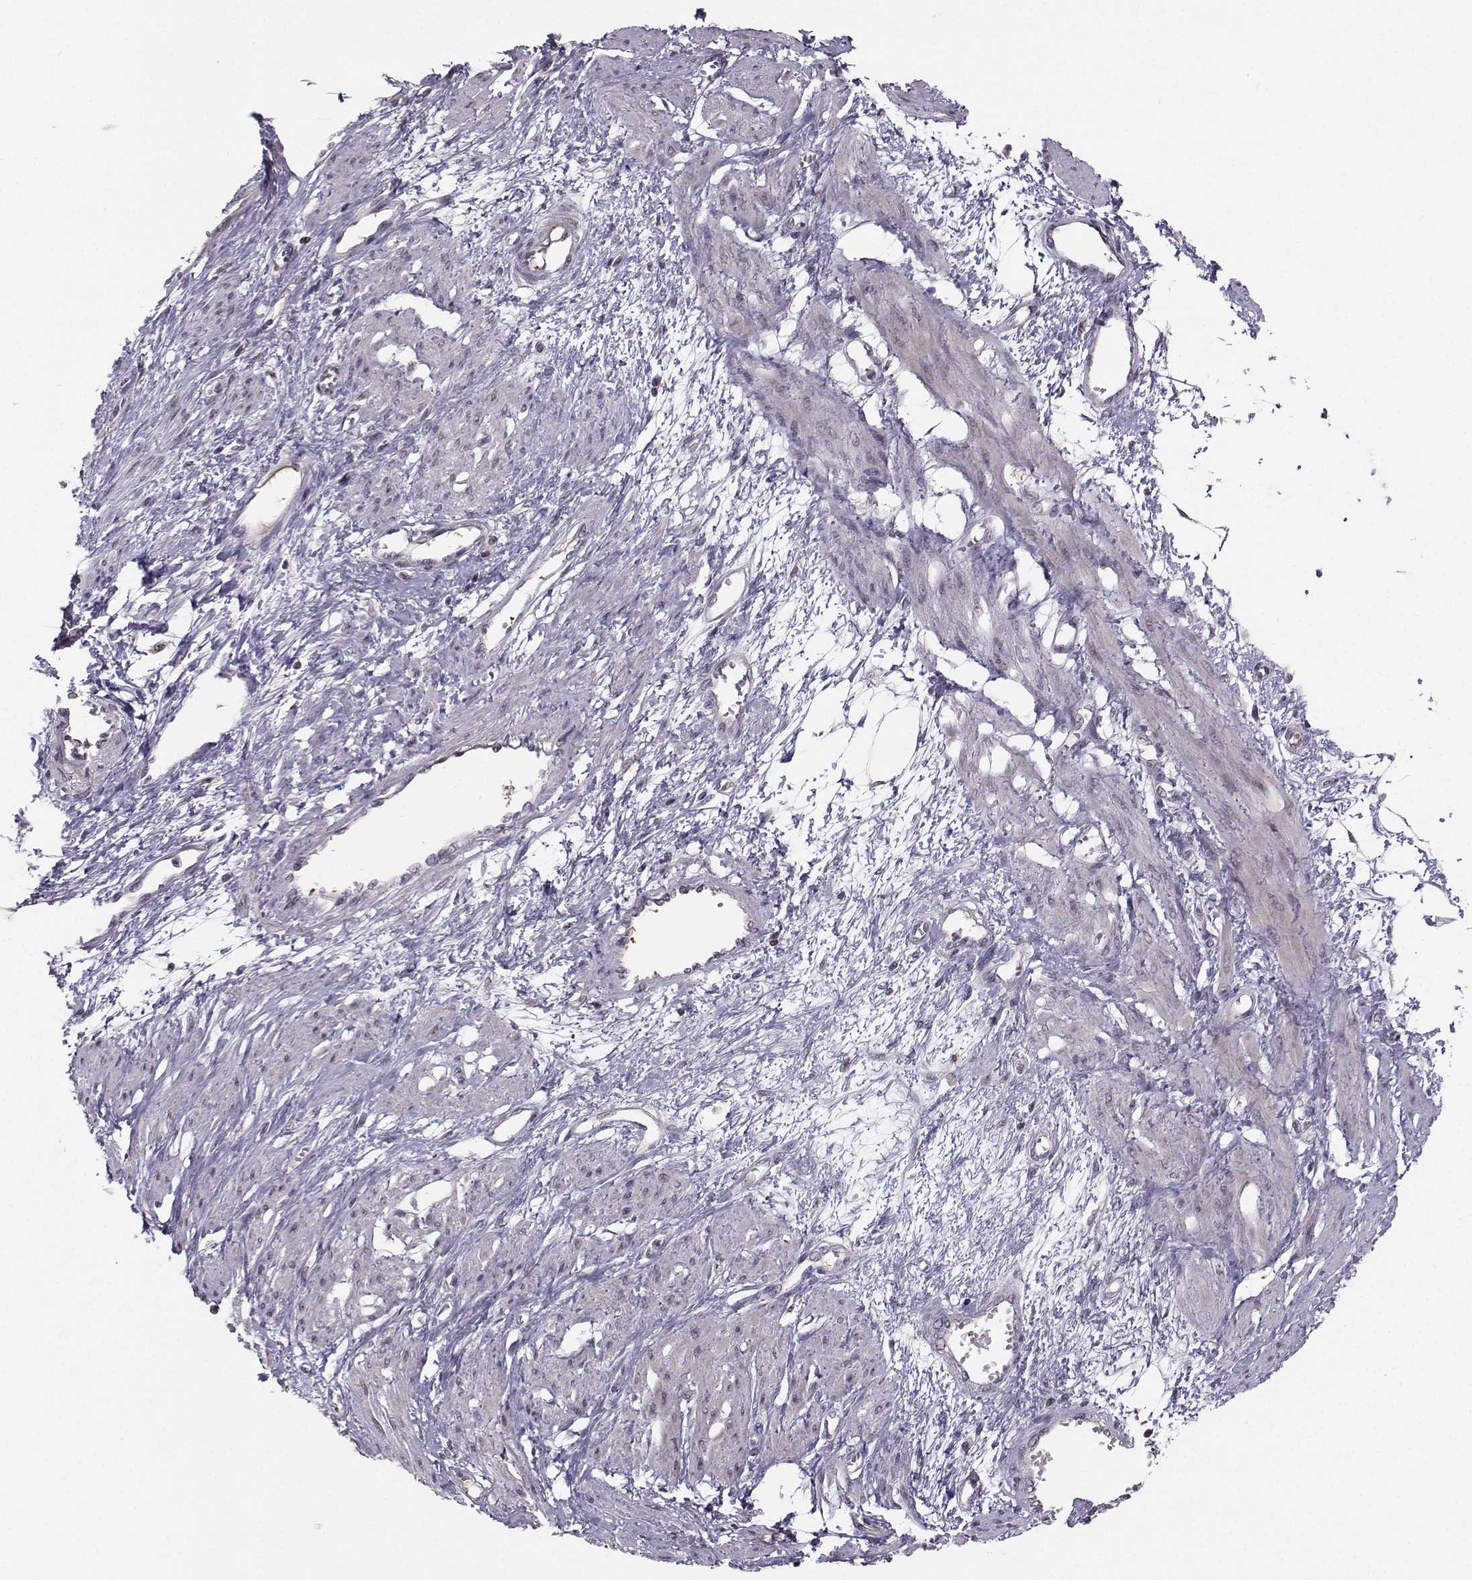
{"staining": {"intensity": "negative", "quantity": "none", "location": "none"}, "tissue": "smooth muscle", "cell_type": "Smooth muscle cells", "image_type": "normal", "snomed": [{"axis": "morphology", "description": "Normal tissue, NOS"}, {"axis": "topography", "description": "Smooth muscle"}, {"axis": "topography", "description": "Uterus"}], "caption": "Immunohistochemistry (IHC) of normal smooth muscle displays no expression in smooth muscle cells. (Stains: DAB immunohistochemistry (IHC) with hematoxylin counter stain, Microscopy: brightfield microscopy at high magnification).", "gene": "PKP2", "patient": {"sex": "female", "age": 39}}